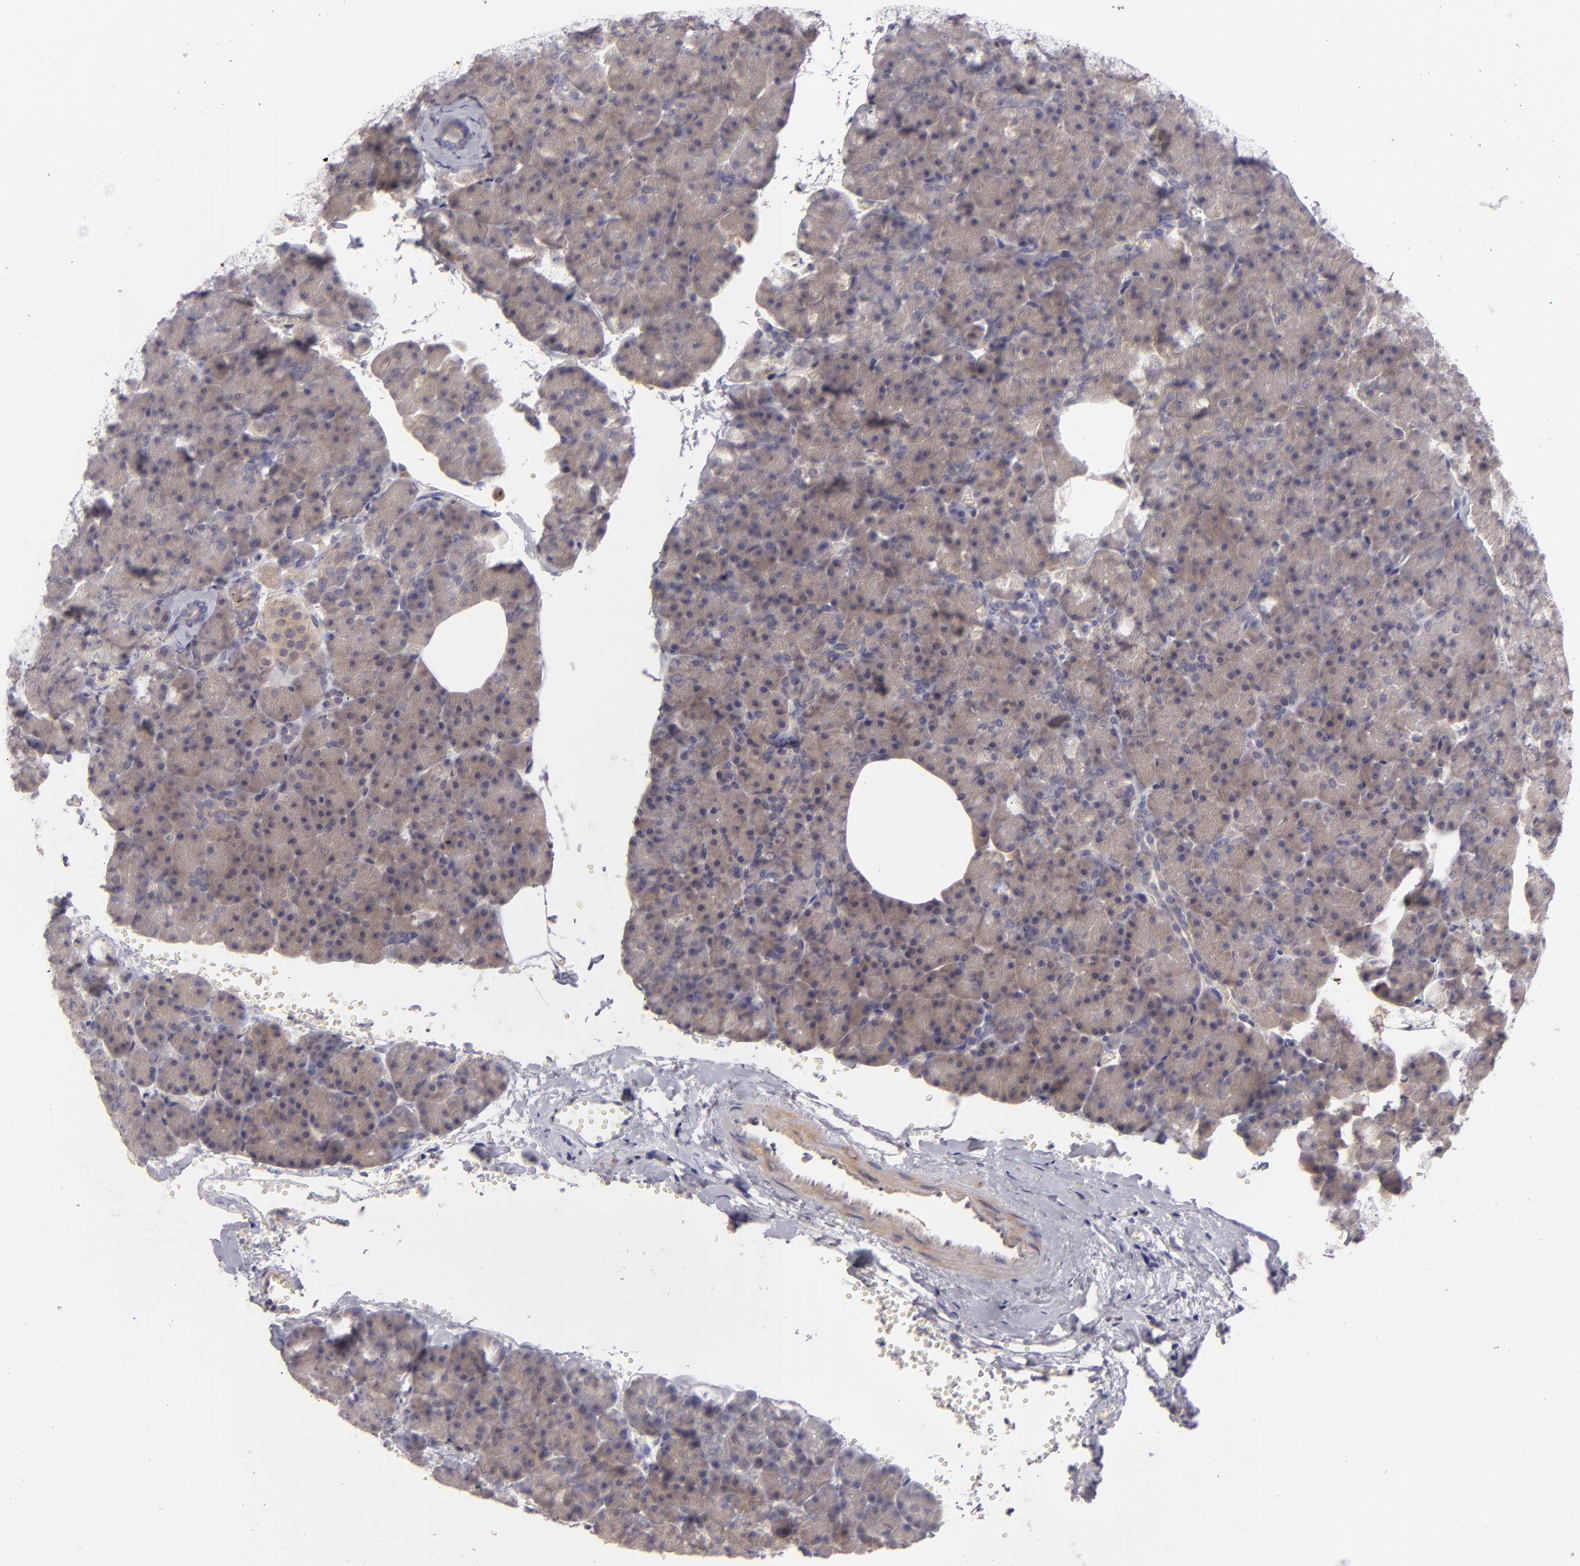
{"staining": {"intensity": "weak", "quantity": "25%-75%", "location": "cytoplasmic/membranous"}, "tissue": "pancreas", "cell_type": "Exocrine glandular cells", "image_type": "normal", "snomed": [{"axis": "morphology", "description": "Normal tissue, NOS"}, {"axis": "topography", "description": "Pancreas"}], "caption": "An IHC image of normal tissue is shown. Protein staining in brown labels weak cytoplasmic/membranous positivity in pancreas within exocrine glandular cells. The staining is performed using DAB (3,3'-diaminobenzidine) brown chromogen to label protein expression. The nuclei are counter-stained blue using hematoxylin.", "gene": "CD83", "patient": {"sex": "female", "age": 35}}